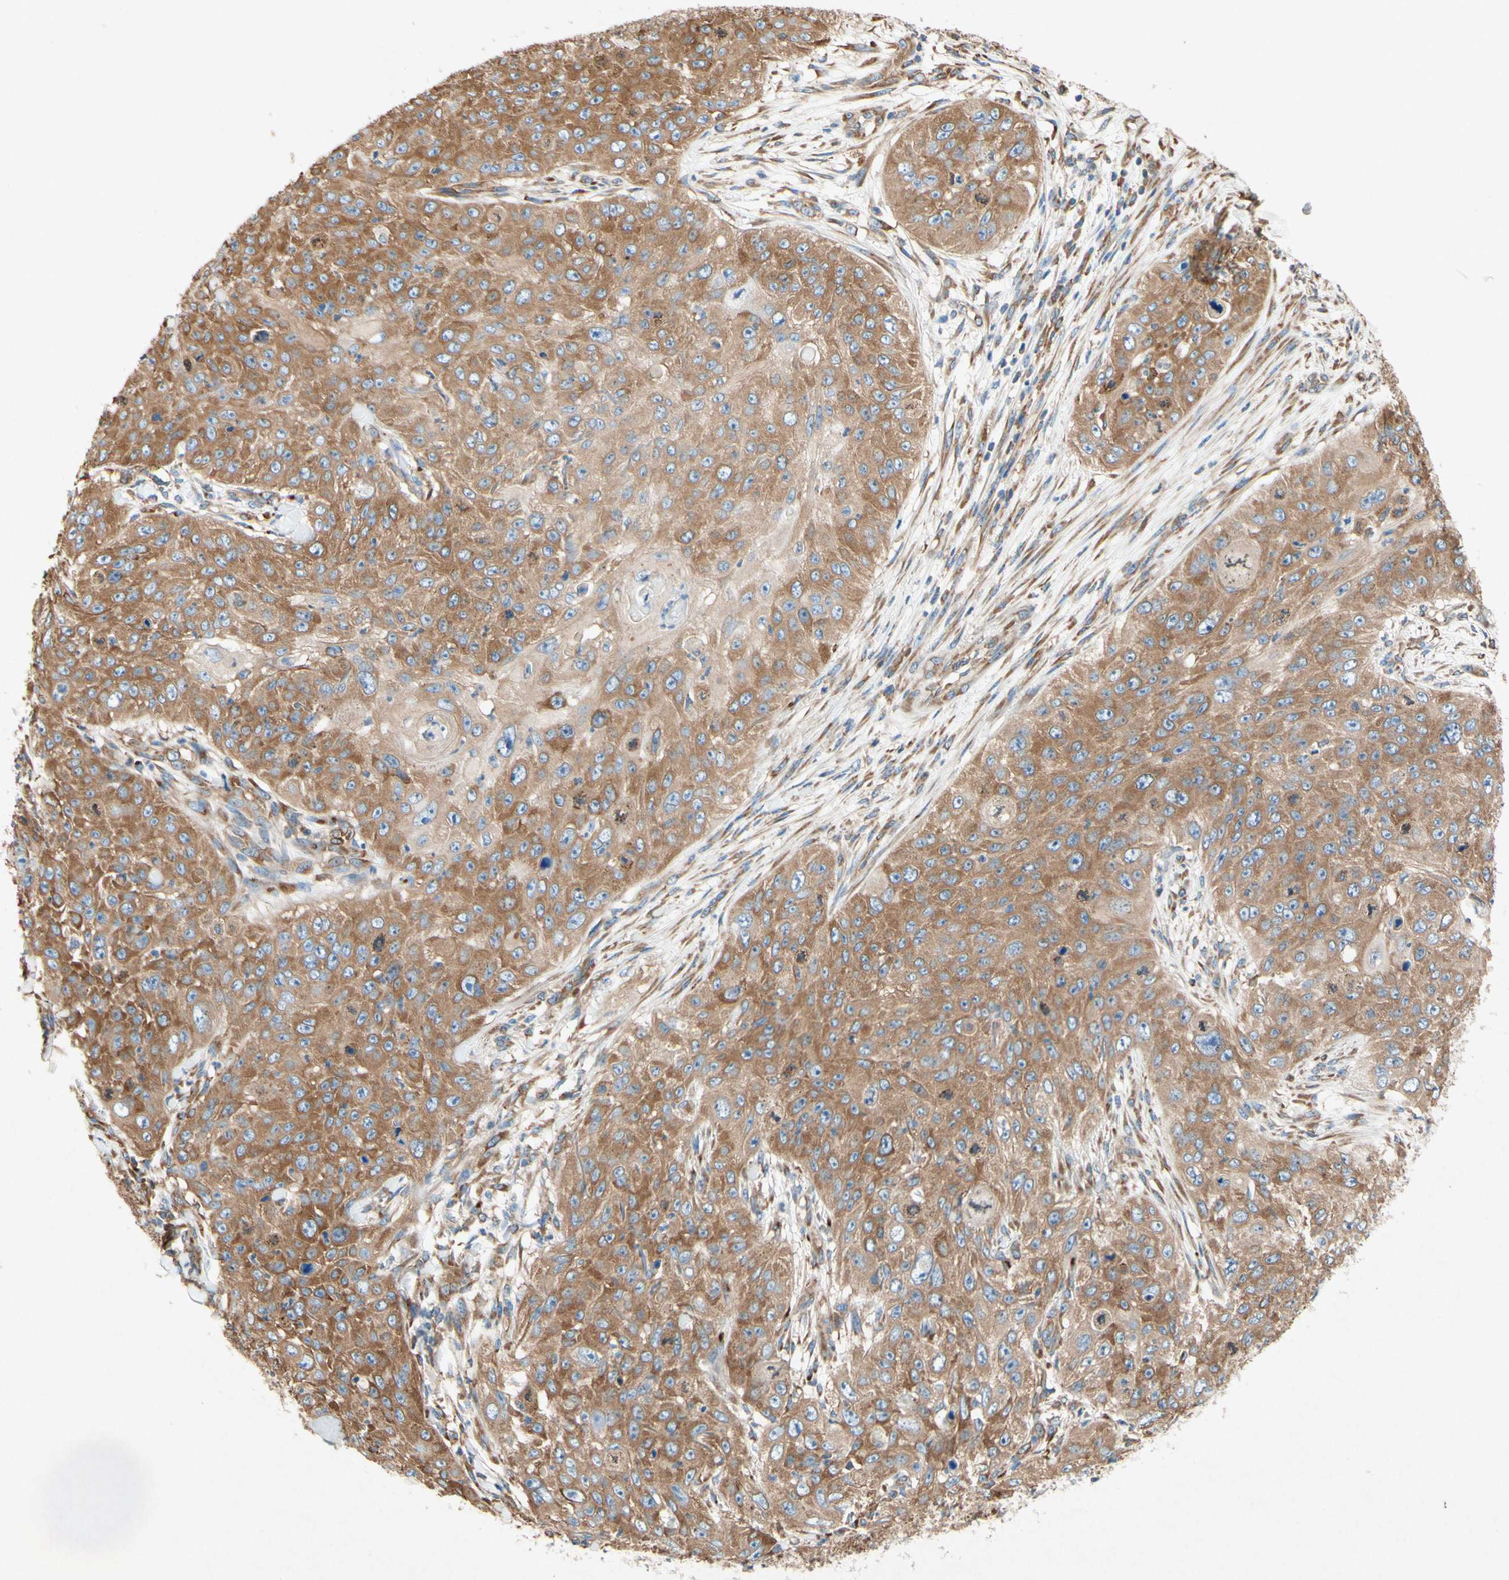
{"staining": {"intensity": "moderate", "quantity": ">75%", "location": "cytoplasmic/membranous"}, "tissue": "skin cancer", "cell_type": "Tumor cells", "image_type": "cancer", "snomed": [{"axis": "morphology", "description": "Squamous cell carcinoma, NOS"}, {"axis": "topography", "description": "Skin"}], "caption": "IHC (DAB (3,3'-diaminobenzidine)) staining of skin squamous cell carcinoma shows moderate cytoplasmic/membranous protein positivity in about >75% of tumor cells.", "gene": "PABPC1", "patient": {"sex": "female", "age": 80}}